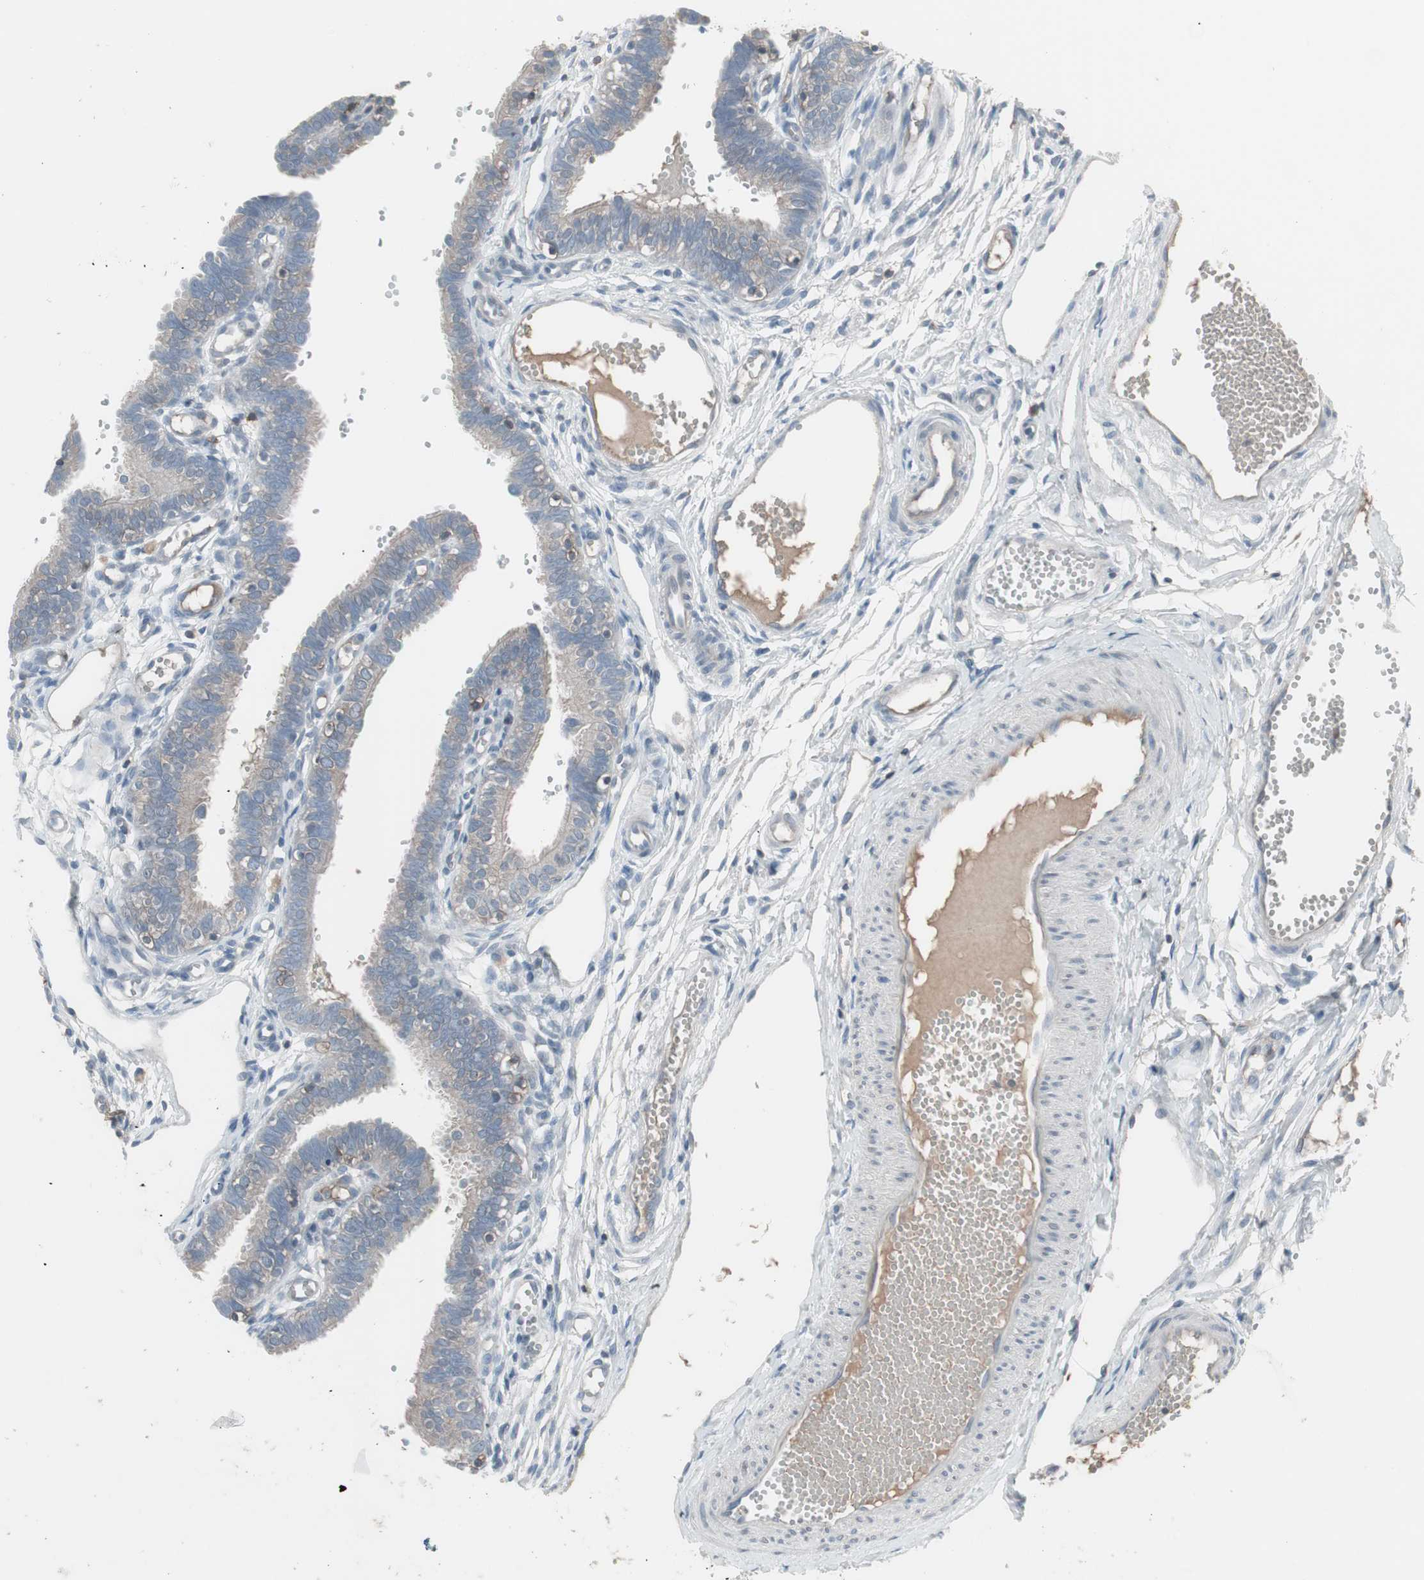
{"staining": {"intensity": "weak", "quantity": "25%-75%", "location": "cytoplasmic/membranous"}, "tissue": "fallopian tube", "cell_type": "Glandular cells", "image_type": "normal", "snomed": [{"axis": "morphology", "description": "Normal tissue, NOS"}, {"axis": "topography", "description": "Fallopian tube"}, {"axis": "topography", "description": "Placenta"}], "caption": "Normal fallopian tube shows weak cytoplasmic/membranous positivity in about 25%-75% of glandular cells The staining was performed using DAB, with brown indicating positive protein expression. Nuclei are stained blue with hematoxylin..", "gene": "ZSCAN32", "patient": {"sex": "female", "age": 34}}